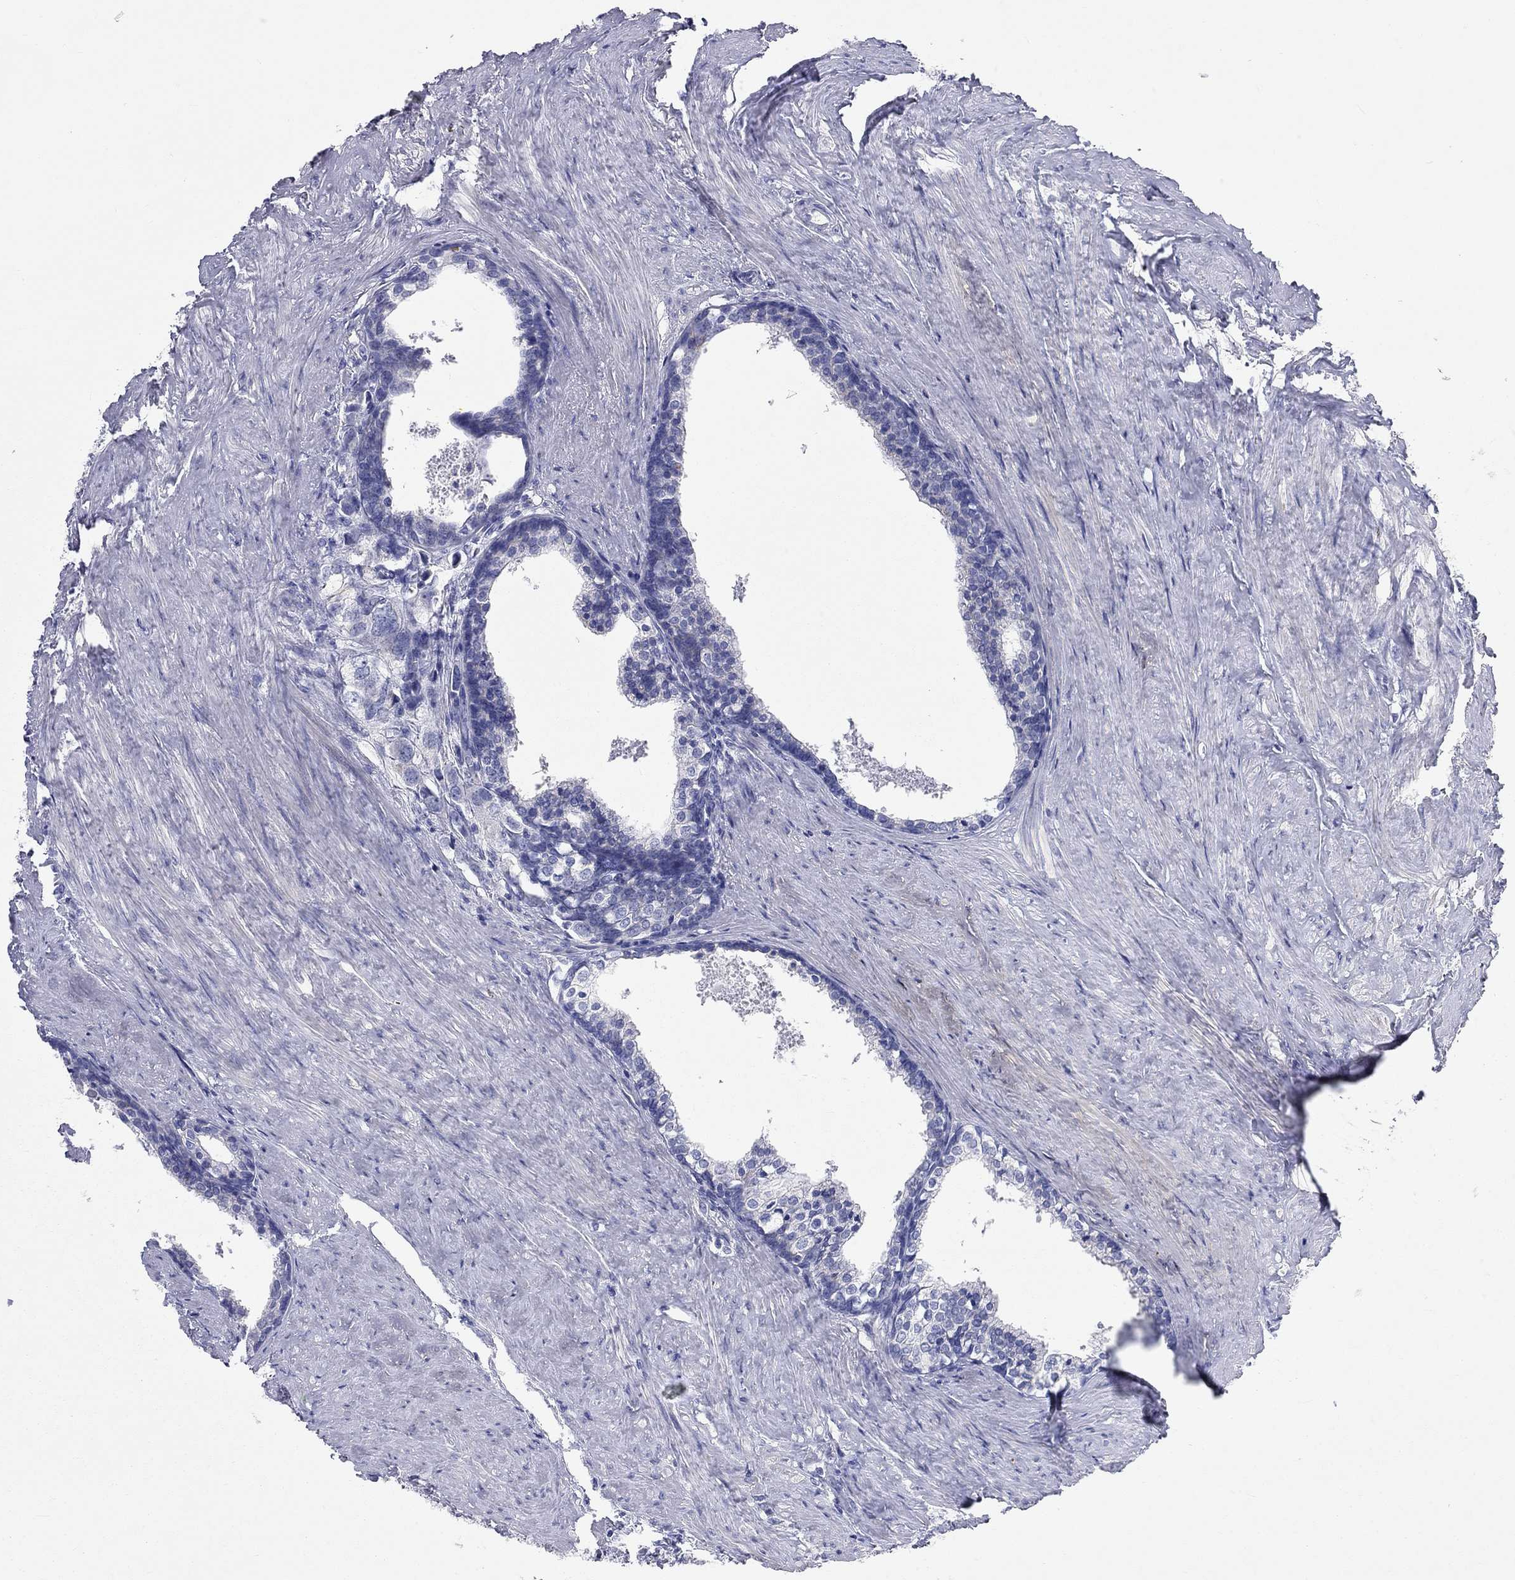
{"staining": {"intensity": "negative", "quantity": "none", "location": "none"}, "tissue": "prostate cancer", "cell_type": "Tumor cells", "image_type": "cancer", "snomed": [{"axis": "morphology", "description": "Adenocarcinoma, NOS"}, {"axis": "topography", "description": "Prostate and seminal vesicle, NOS"}], "caption": "Photomicrograph shows no protein staining in tumor cells of prostate cancer tissue.", "gene": "RCAN1", "patient": {"sex": "male", "age": 63}}